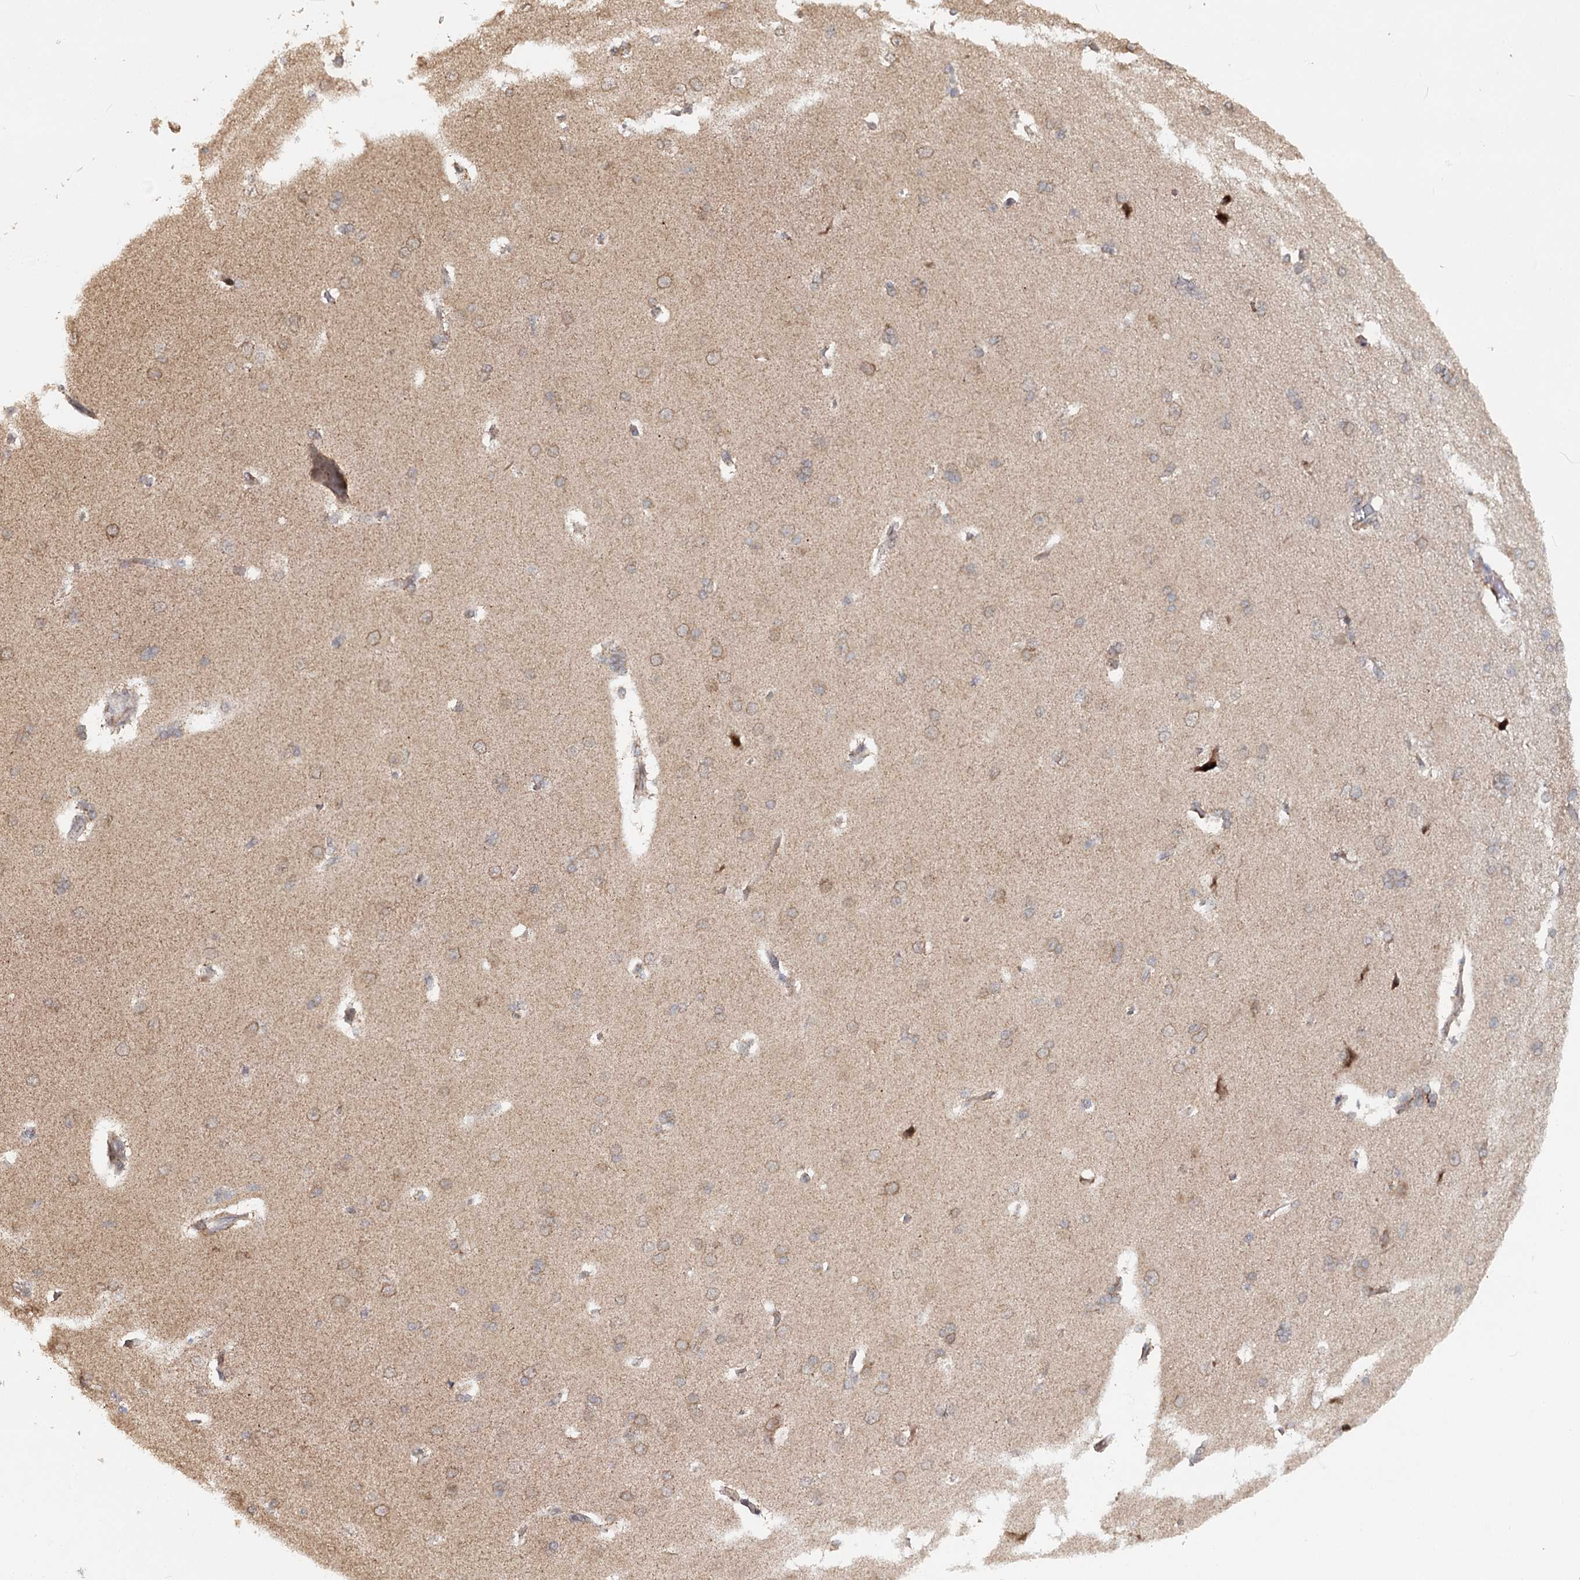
{"staining": {"intensity": "weak", "quantity": "25%-75%", "location": "cytoplasmic/membranous"}, "tissue": "cerebral cortex", "cell_type": "Endothelial cells", "image_type": "normal", "snomed": [{"axis": "morphology", "description": "Normal tissue, NOS"}, {"axis": "topography", "description": "Cerebral cortex"}], "caption": "Immunohistochemistry staining of benign cerebral cortex, which exhibits low levels of weak cytoplasmic/membranous positivity in about 25%-75% of endothelial cells indicating weak cytoplasmic/membranous protein expression. The staining was performed using DAB (3,3'-diaminobenzidine) (brown) for protein detection and nuclei were counterstained in hematoxylin (blue).", "gene": "ZNRF3", "patient": {"sex": "male", "age": 62}}